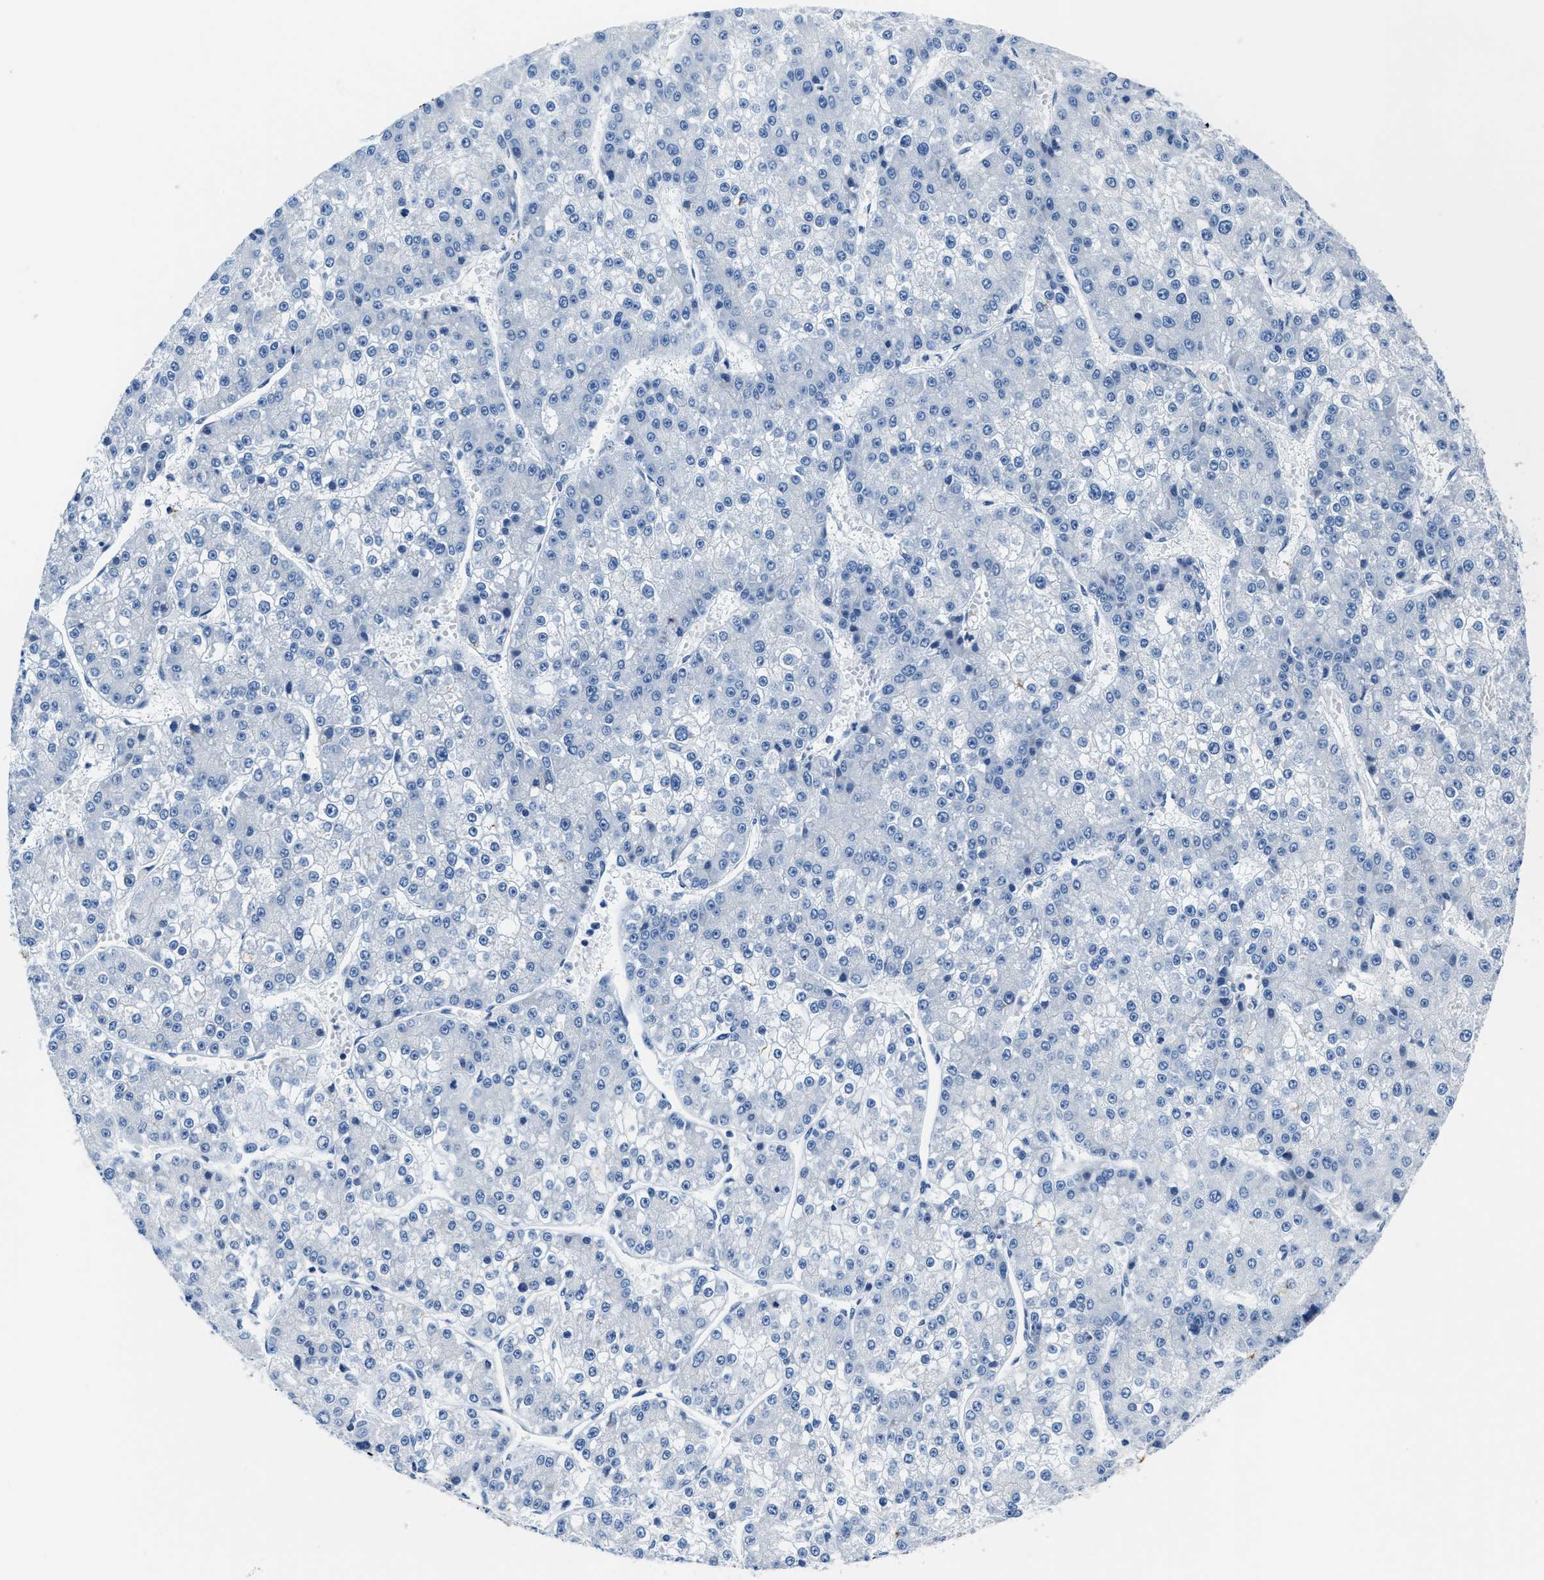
{"staining": {"intensity": "negative", "quantity": "none", "location": "none"}, "tissue": "liver cancer", "cell_type": "Tumor cells", "image_type": "cancer", "snomed": [{"axis": "morphology", "description": "Carcinoma, Hepatocellular, NOS"}, {"axis": "topography", "description": "Liver"}], "caption": "Tumor cells show no significant protein positivity in liver cancer (hepatocellular carcinoma).", "gene": "ASZ1", "patient": {"sex": "female", "age": 73}}